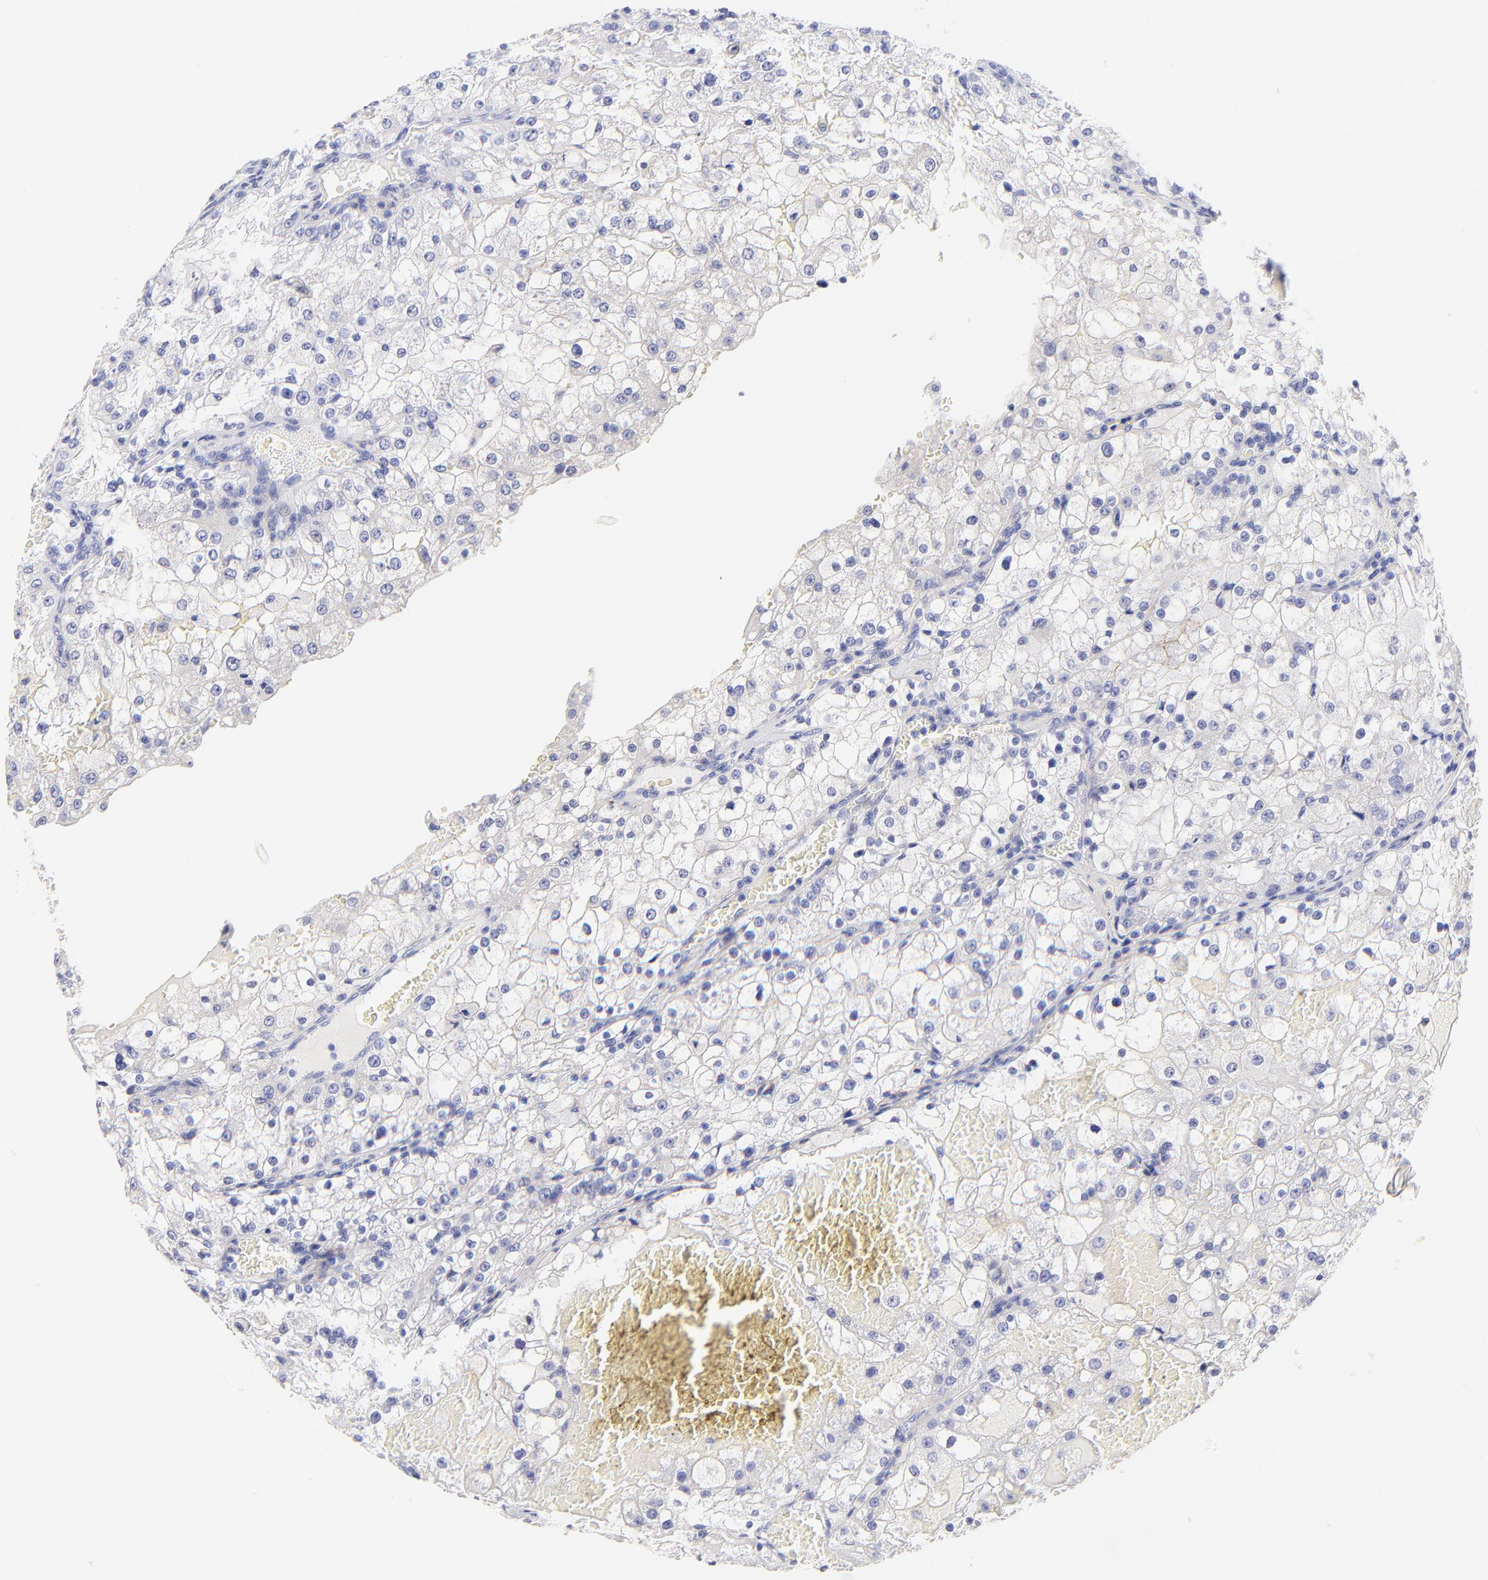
{"staining": {"intensity": "weak", "quantity": "<25%", "location": "cytoplasmic/membranous"}, "tissue": "renal cancer", "cell_type": "Tumor cells", "image_type": "cancer", "snomed": [{"axis": "morphology", "description": "Adenocarcinoma, NOS"}, {"axis": "topography", "description": "Kidney"}], "caption": "IHC image of neoplastic tissue: renal cancer (adenocarcinoma) stained with DAB (3,3'-diaminobenzidine) reveals no significant protein expression in tumor cells. (DAB (3,3'-diaminobenzidine) immunohistochemistry (IHC), high magnification).", "gene": "RAB3A", "patient": {"sex": "female", "age": 74}}